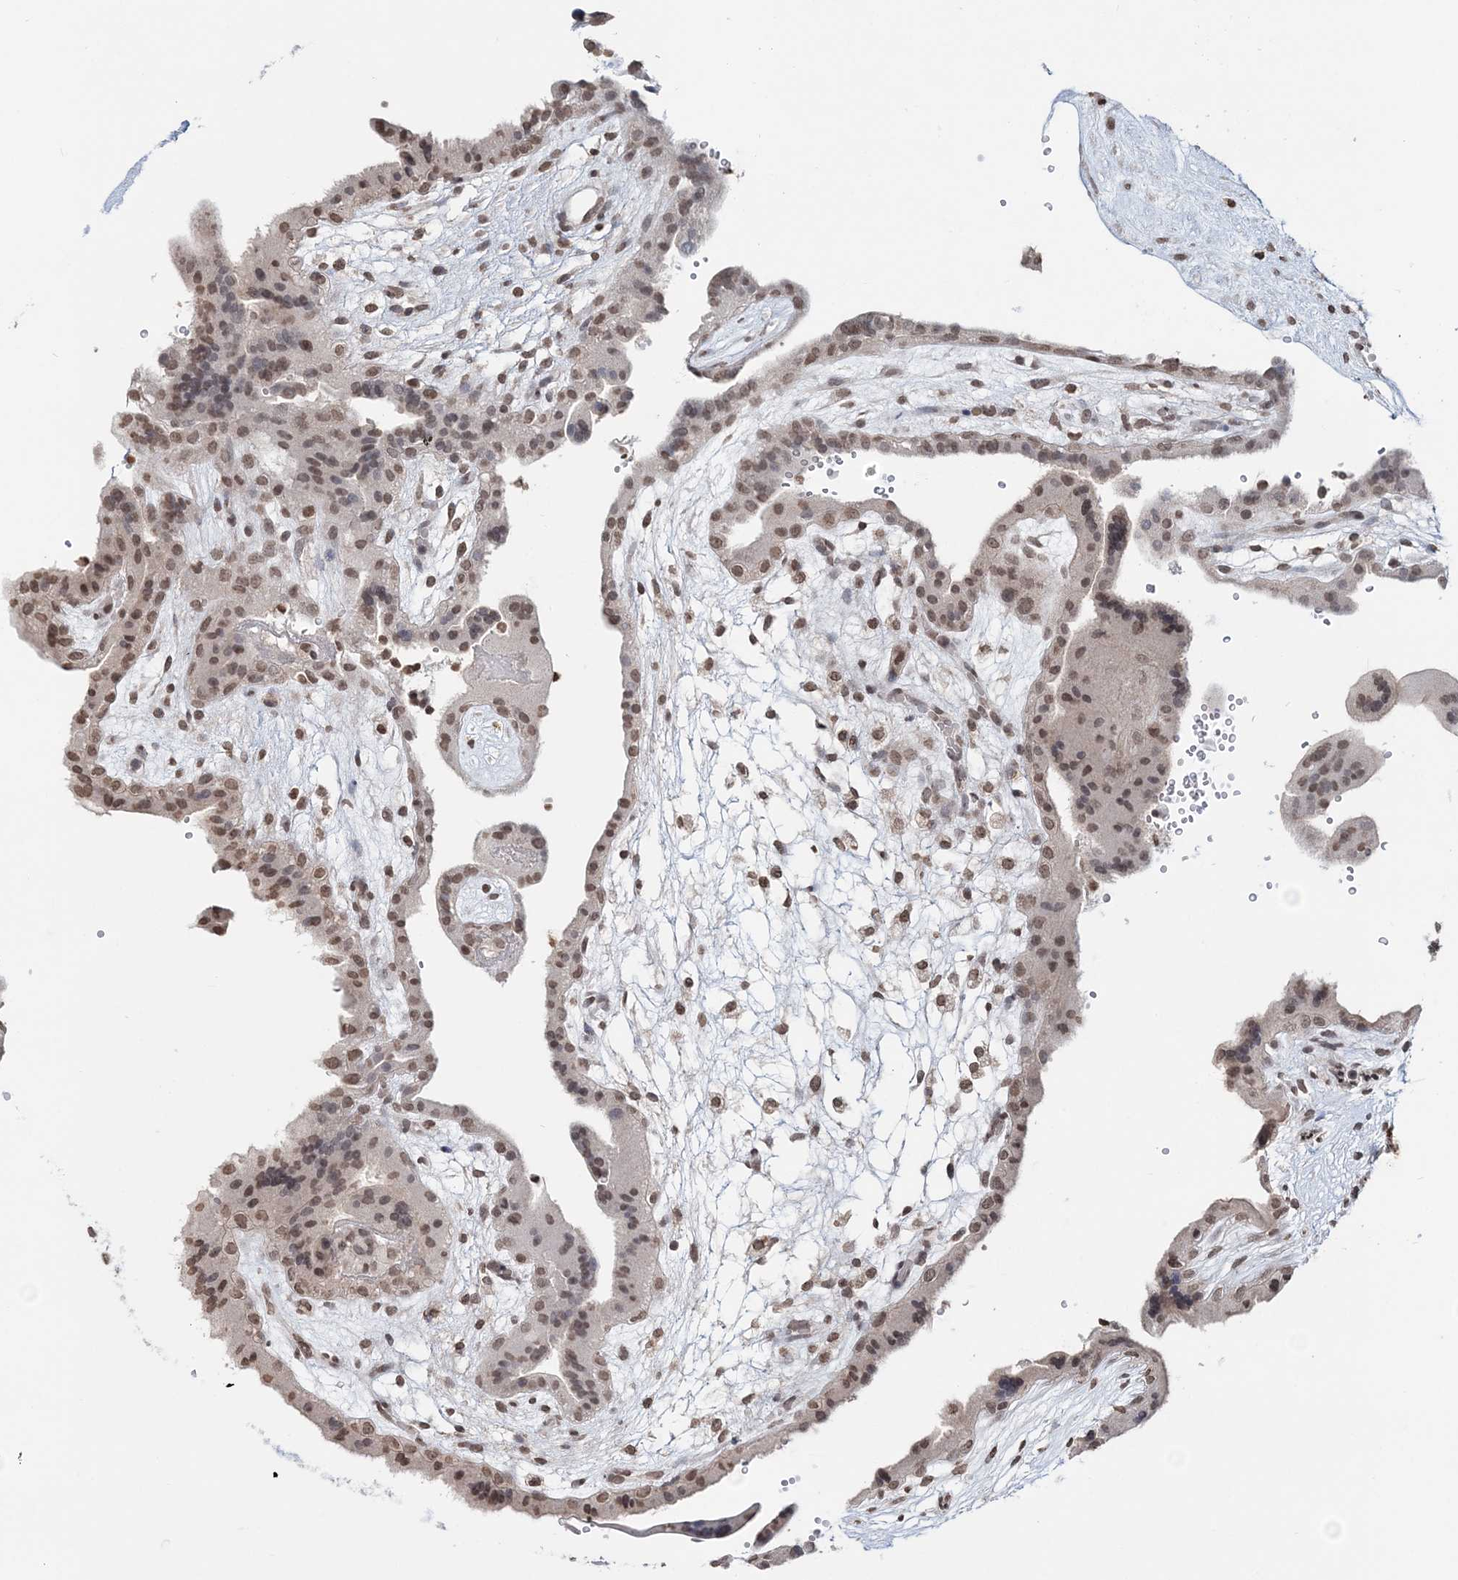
{"staining": {"intensity": "moderate", "quantity": ">75%", "location": "nuclear"}, "tissue": "placenta", "cell_type": "Trophoblastic cells", "image_type": "normal", "snomed": [{"axis": "morphology", "description": "Normal tissue, NOS"}, {"axis": "topography", "description": "Placenta"}], "caption": "DAB immunohistochemical staining of normal placenta displays moderate nuclear protein expression in about >75% of trophoblastic cells. The staining was performed using DAB (3,3'-diaminobenzidine) to visualize the protein expression in brown, while the nuclei were stained in blue with hematoxylin (Magnification: 20x).", "gene": "SOWAHB", "patient": {"sex": "female", "age": 18}}